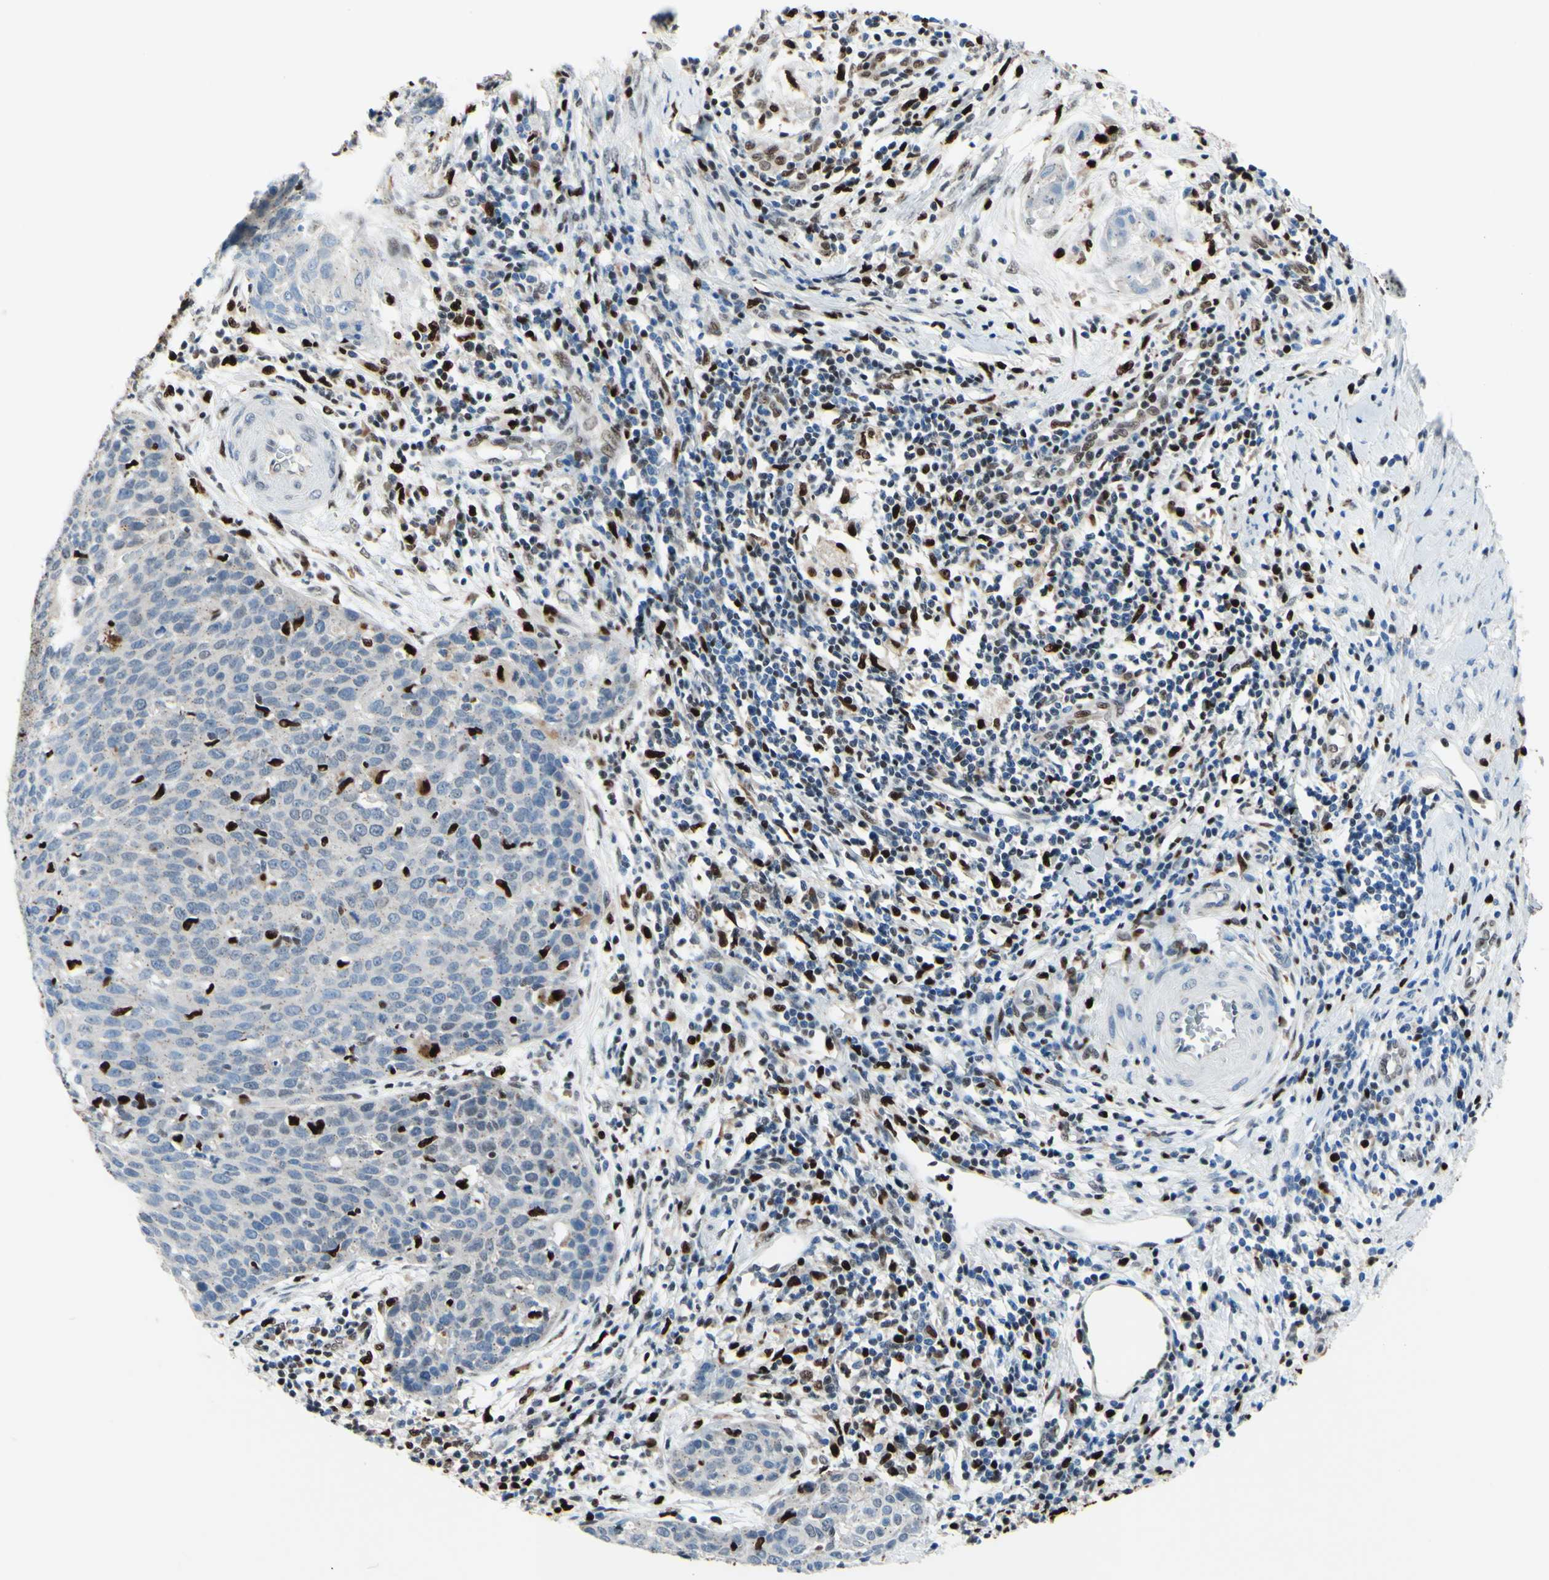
{"staining": {"intensity": "strong", "quantity": "<25%", "location": "nuclear"}, "tissue": "cervical cancer", "cell_type": "Tumor cells", "image_type": "cancer", "snomed": [{"axis": "morphology", "description": "Squamous cell carcinoma, NOS"}, {"axis": "topography", "description": "Cervix"}], "caption": "Immunohistochemistry photomicrograph of neoplastic tissue: cervical cancer (squamous cell carcinoma) stained using immunohistochemistry exhibits medium levels of strong protein expression localized specifically in the nuclear of tumor cells, appearing as a nuclear brown color.", "gene": "EED", "patient": {"sex": "female", "age": 38}}